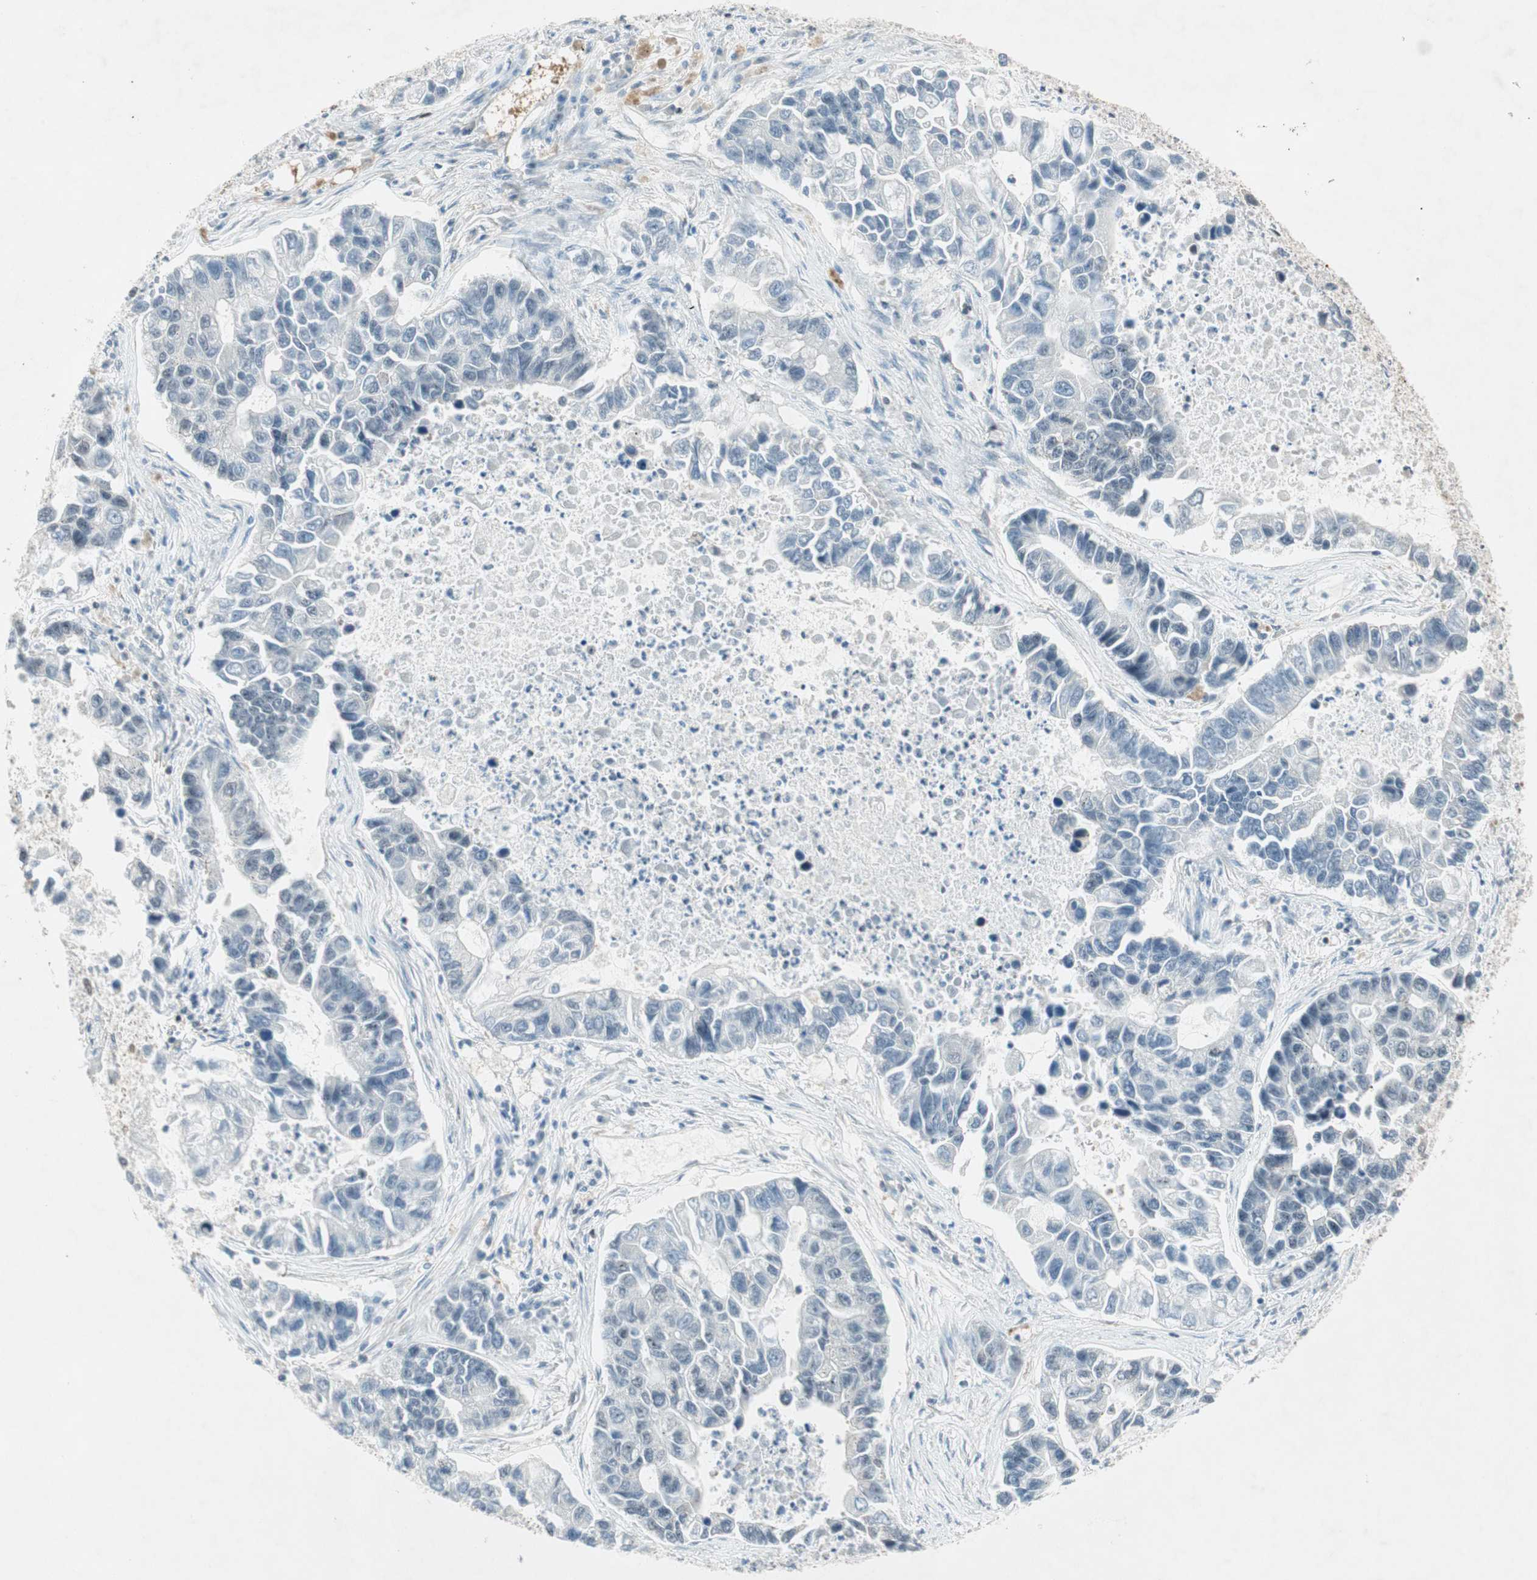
{"staining": {"intensity": "negative", "quantity": "none", "location": "none"}, "tissue": "lung cancer", "cell_type": "Tumor cells", "image_type": "cancer", "snomed": [{"axis": "morphology", "description": "Adenocarcinoma, NOS"}, {"axis": "topography", "description": "Lung"}], "caption": "Immunohistochemistry (IHC) image of neoplastic tissue: human lung cancer (adenocarcinoma) stained with DAB exhibits no significant protein staining in tumor cells.", "gene": "CDK19", "patient": {"sex": "female", "age": 51}}